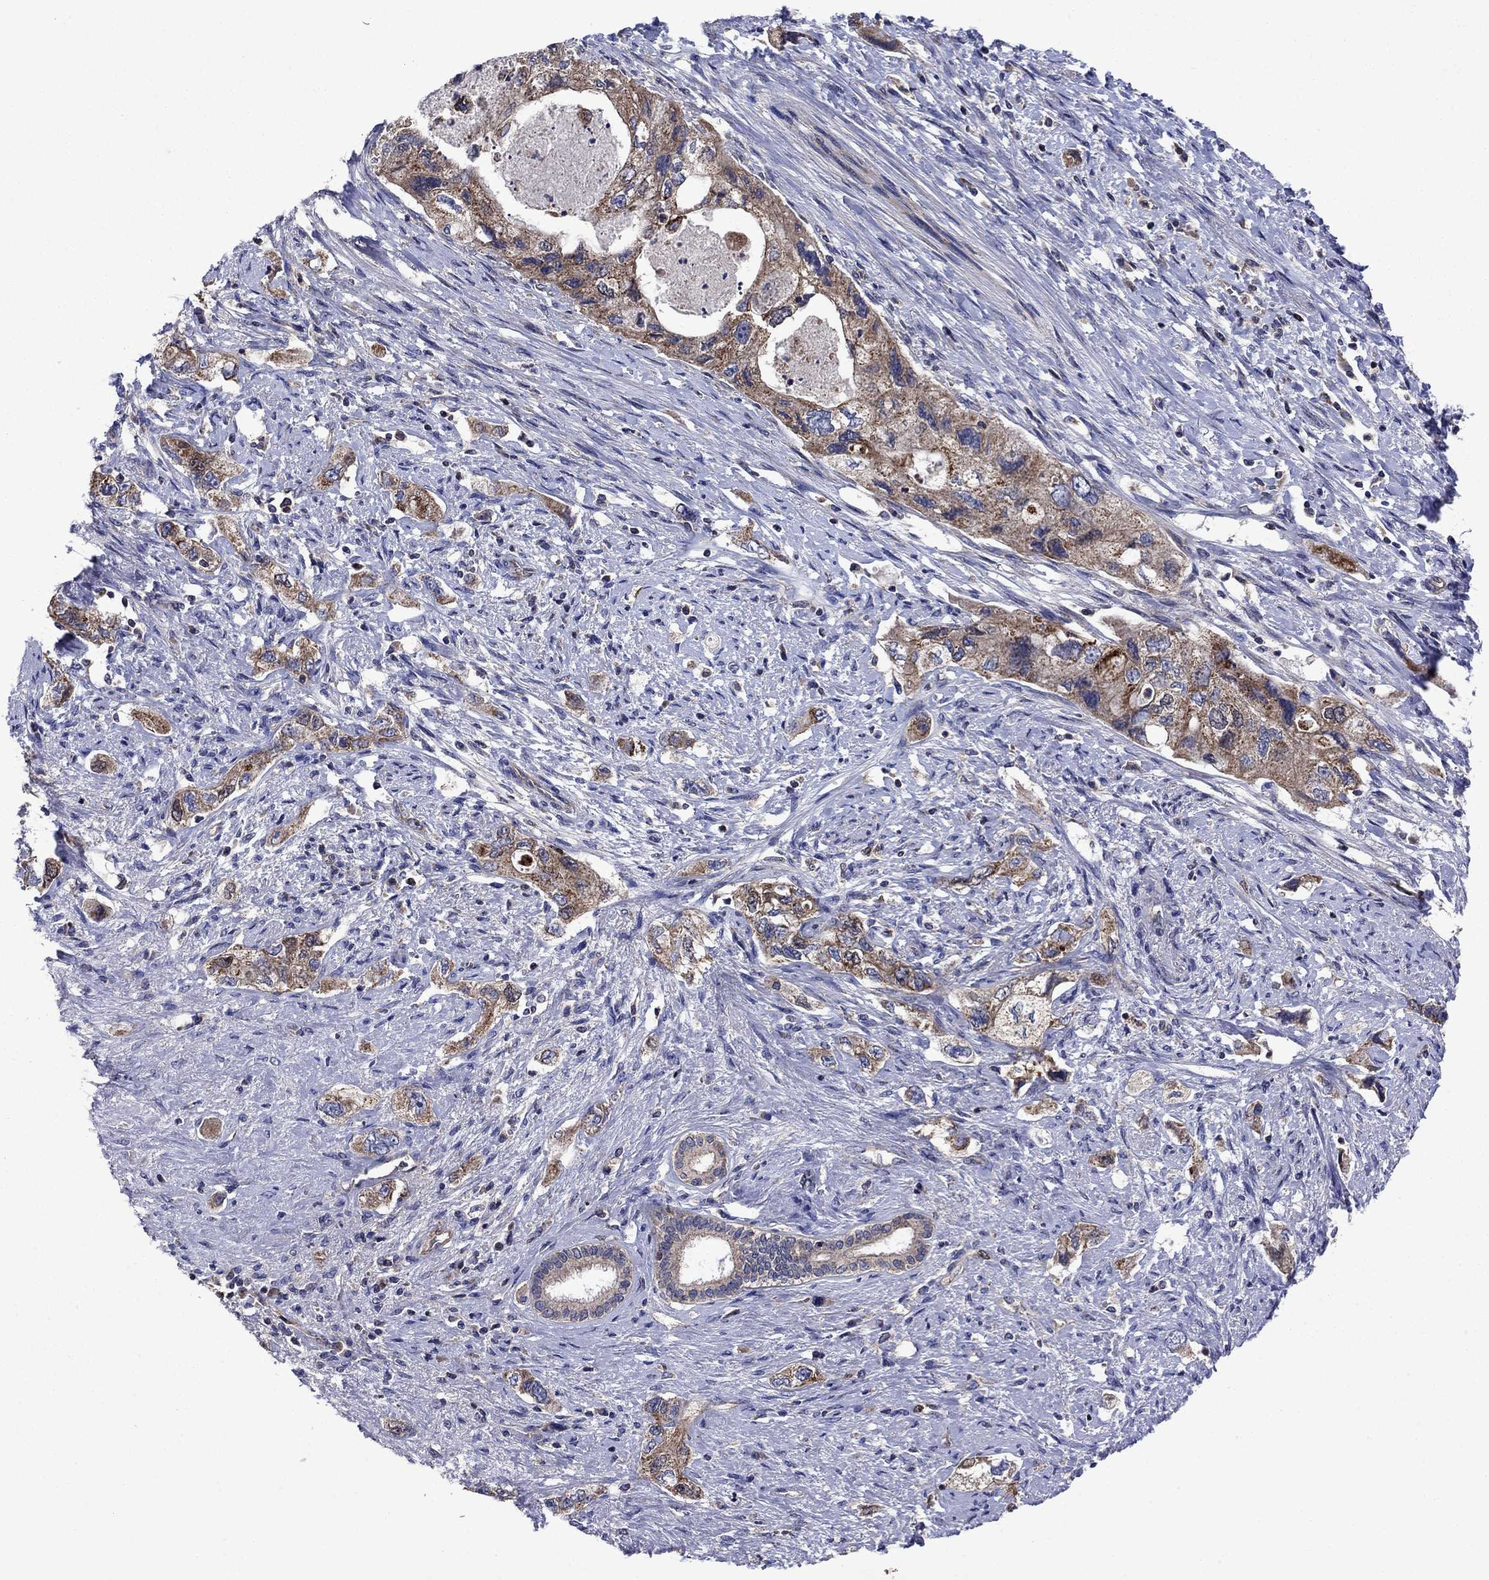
{"staining": {"intensity": "moderate", "quantity": ">75%", "location": "cytoplasmic/membranous"}, "tissue": "pancreatic cancer", "cell_type": "Tumor cells", "image_type": "cancer", "snomed": [{"axis": "morphology", "description": "Adenocarcinoma, NOS"}, {"axis": "topography", "description": "Pancreas"}], "caption": "Immunohistochemical staining of human pancreatic adenocarcinoma displays medium levels of moderate cytoplasmic/membranous protein positivity in about >75% of tumor cells.", "gene": "KIF22", "patient": {"sex": "female", "age": 73}}